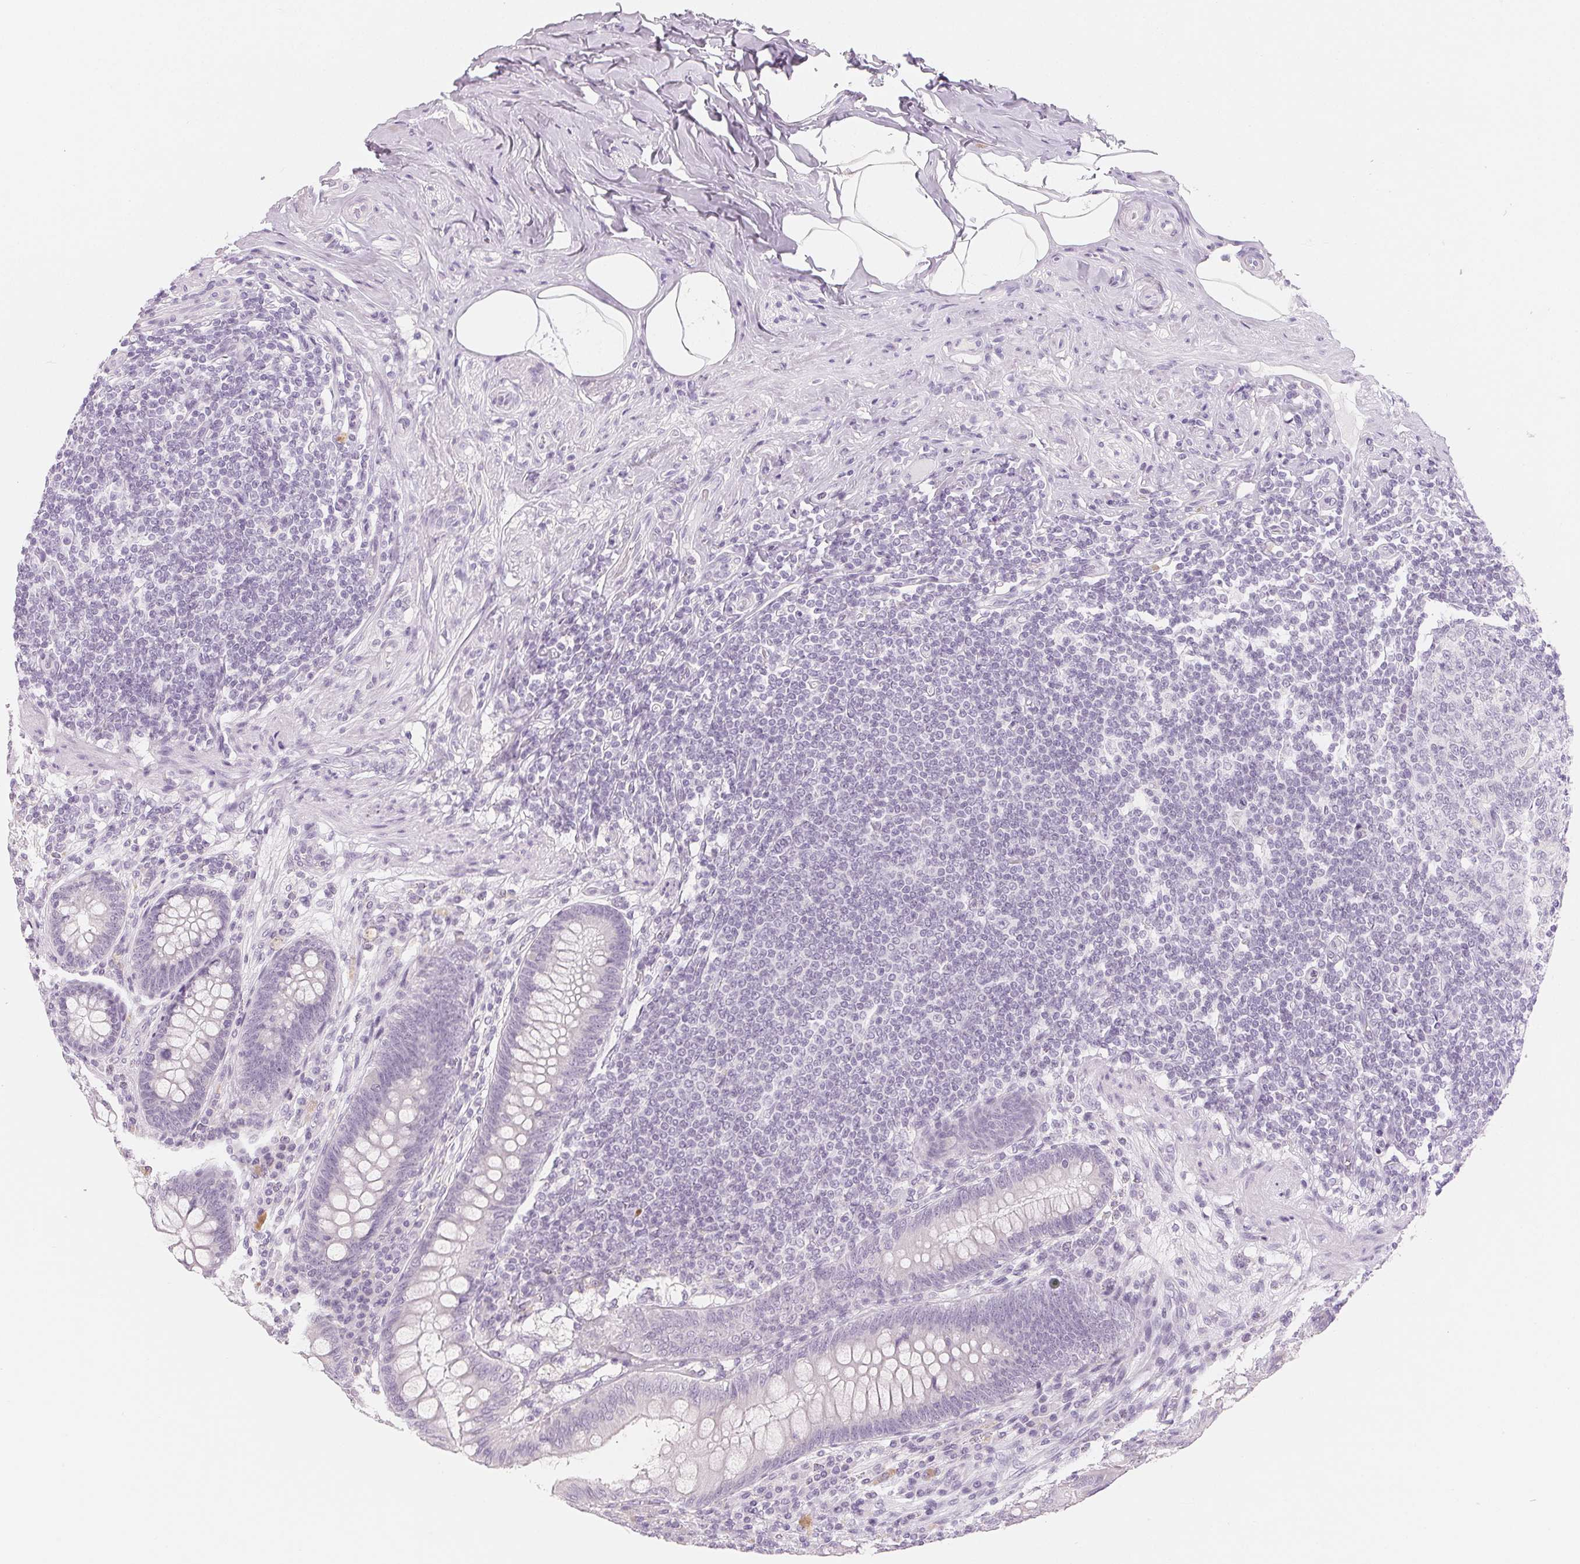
{"staining": {"intensity": "negative", "quantity": "none", "location": "none"}, "tissue": "appendix", "cell_type": "Glandular cells", "image_type": "normal", "snomed": [{"axis": "morphology", "description": "Normal tissue, NOS"}, {"axis": "topography", "description": "Appendix"}], "caption": "Glandular cells show no significant protein positivity in benign appendix. Brightfield microscopy of immunohistochemistry stained with DAB (3,3'-diaminobenzidine) (brown) and hematoxylin (blue), captured at high magnification.", "gene": "SPACA5B", "patient": {"sex": "male", "age": 71}}